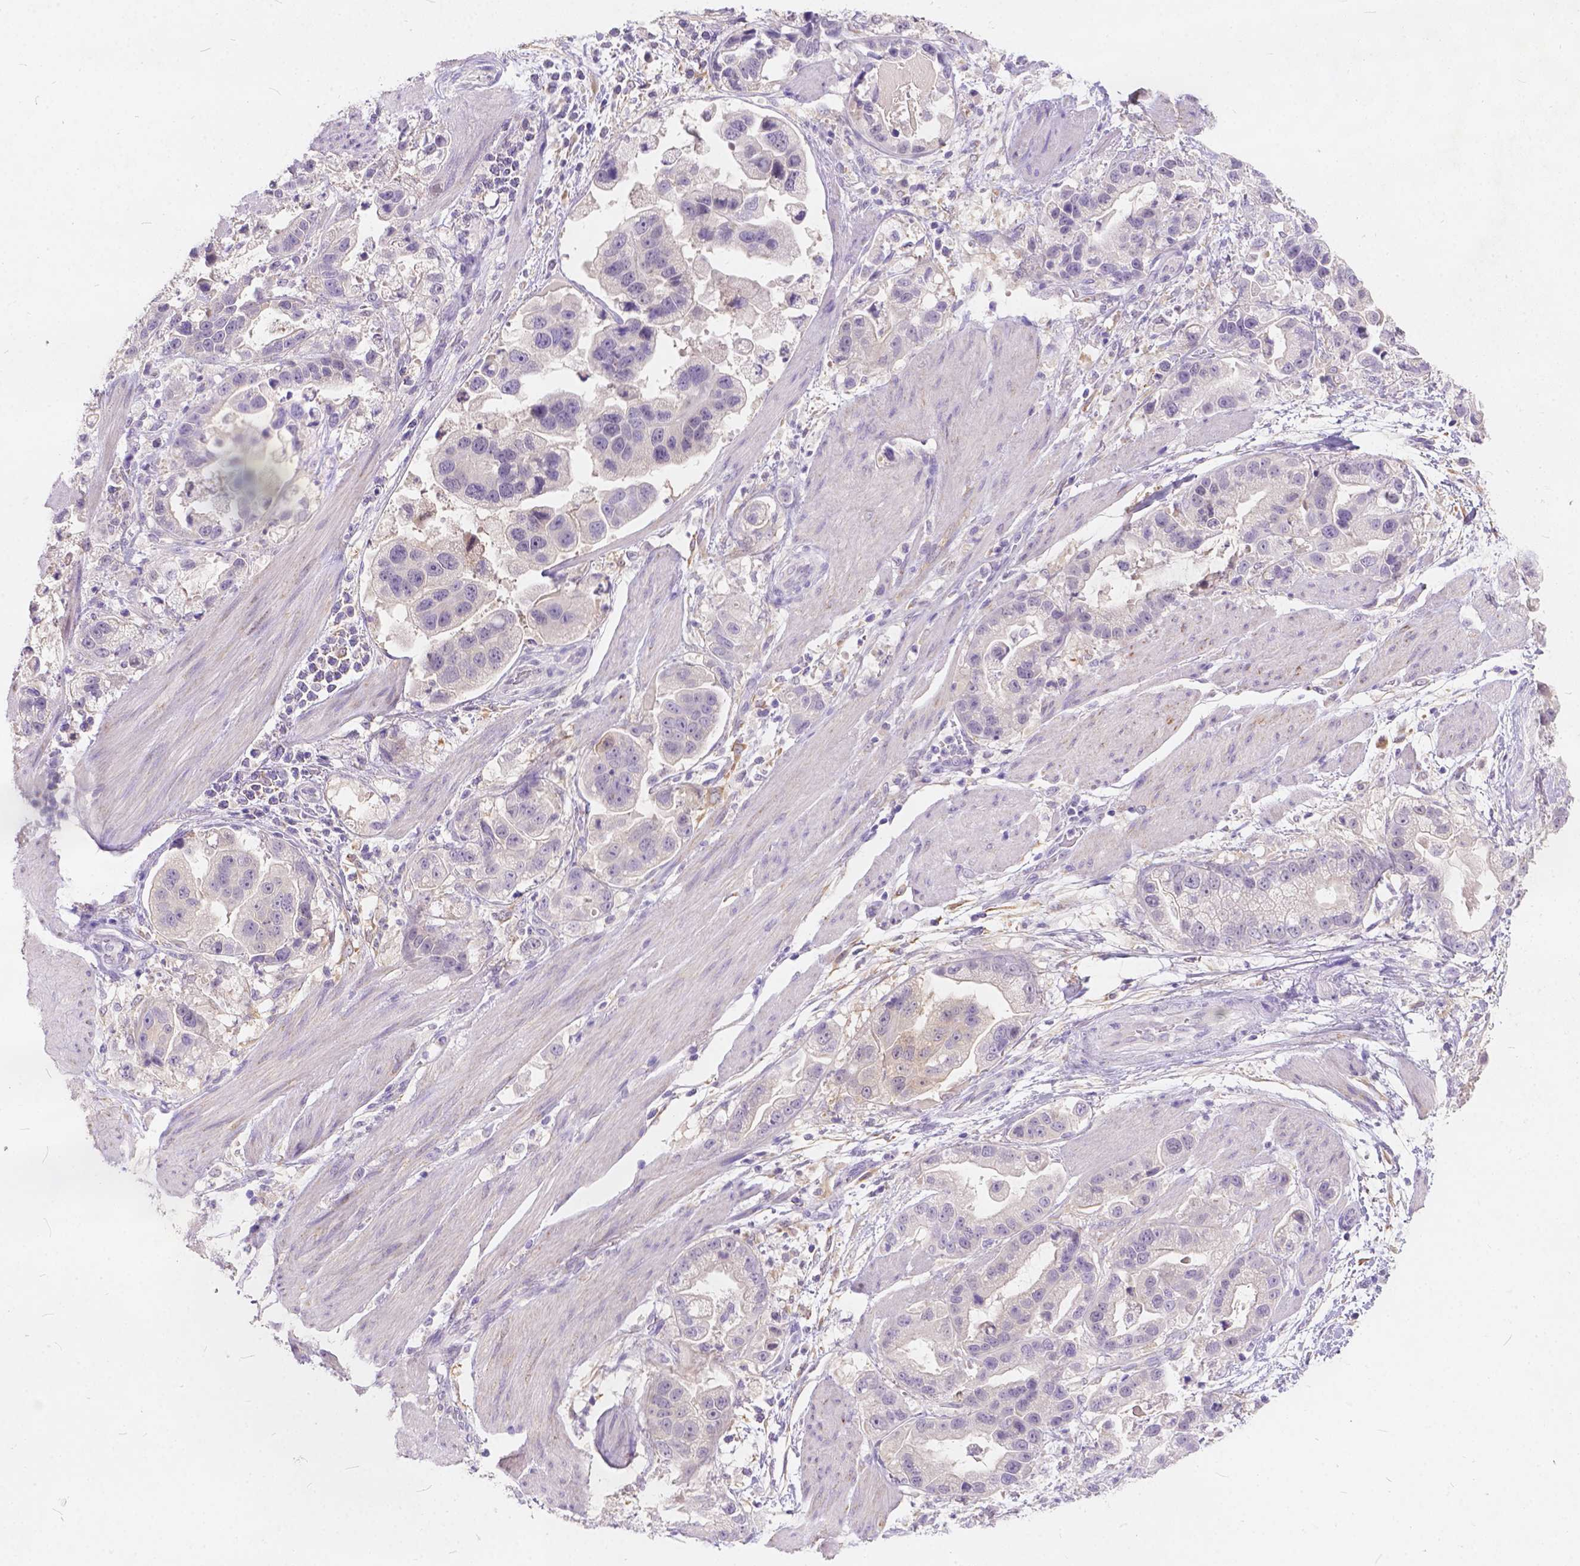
{"staining": {"intensity": "negative", "quantity": "none", "location": "none"}, "tissue": "stomach cancer", "cell_type": "Tumor cells", "image_type": "cancer", "snomed": [{"axis": "morphology", "description": "Adenocarcinoma, NOS"}, {"axis": "topography", "description": "Stomach"}], "caption": "DAB (3,3'-diaminobenzidine) immunohistochemical staining of human stomach adenocarcinoma displays no significant staining in tumor cells. (Stains: DAB immunohistochemistry with hematoxylin counter stain, Microscopy: brightfield microscopy at high magnification).", "gene": "PEX11G", "patient": {"sex": "male", "age": 59}}